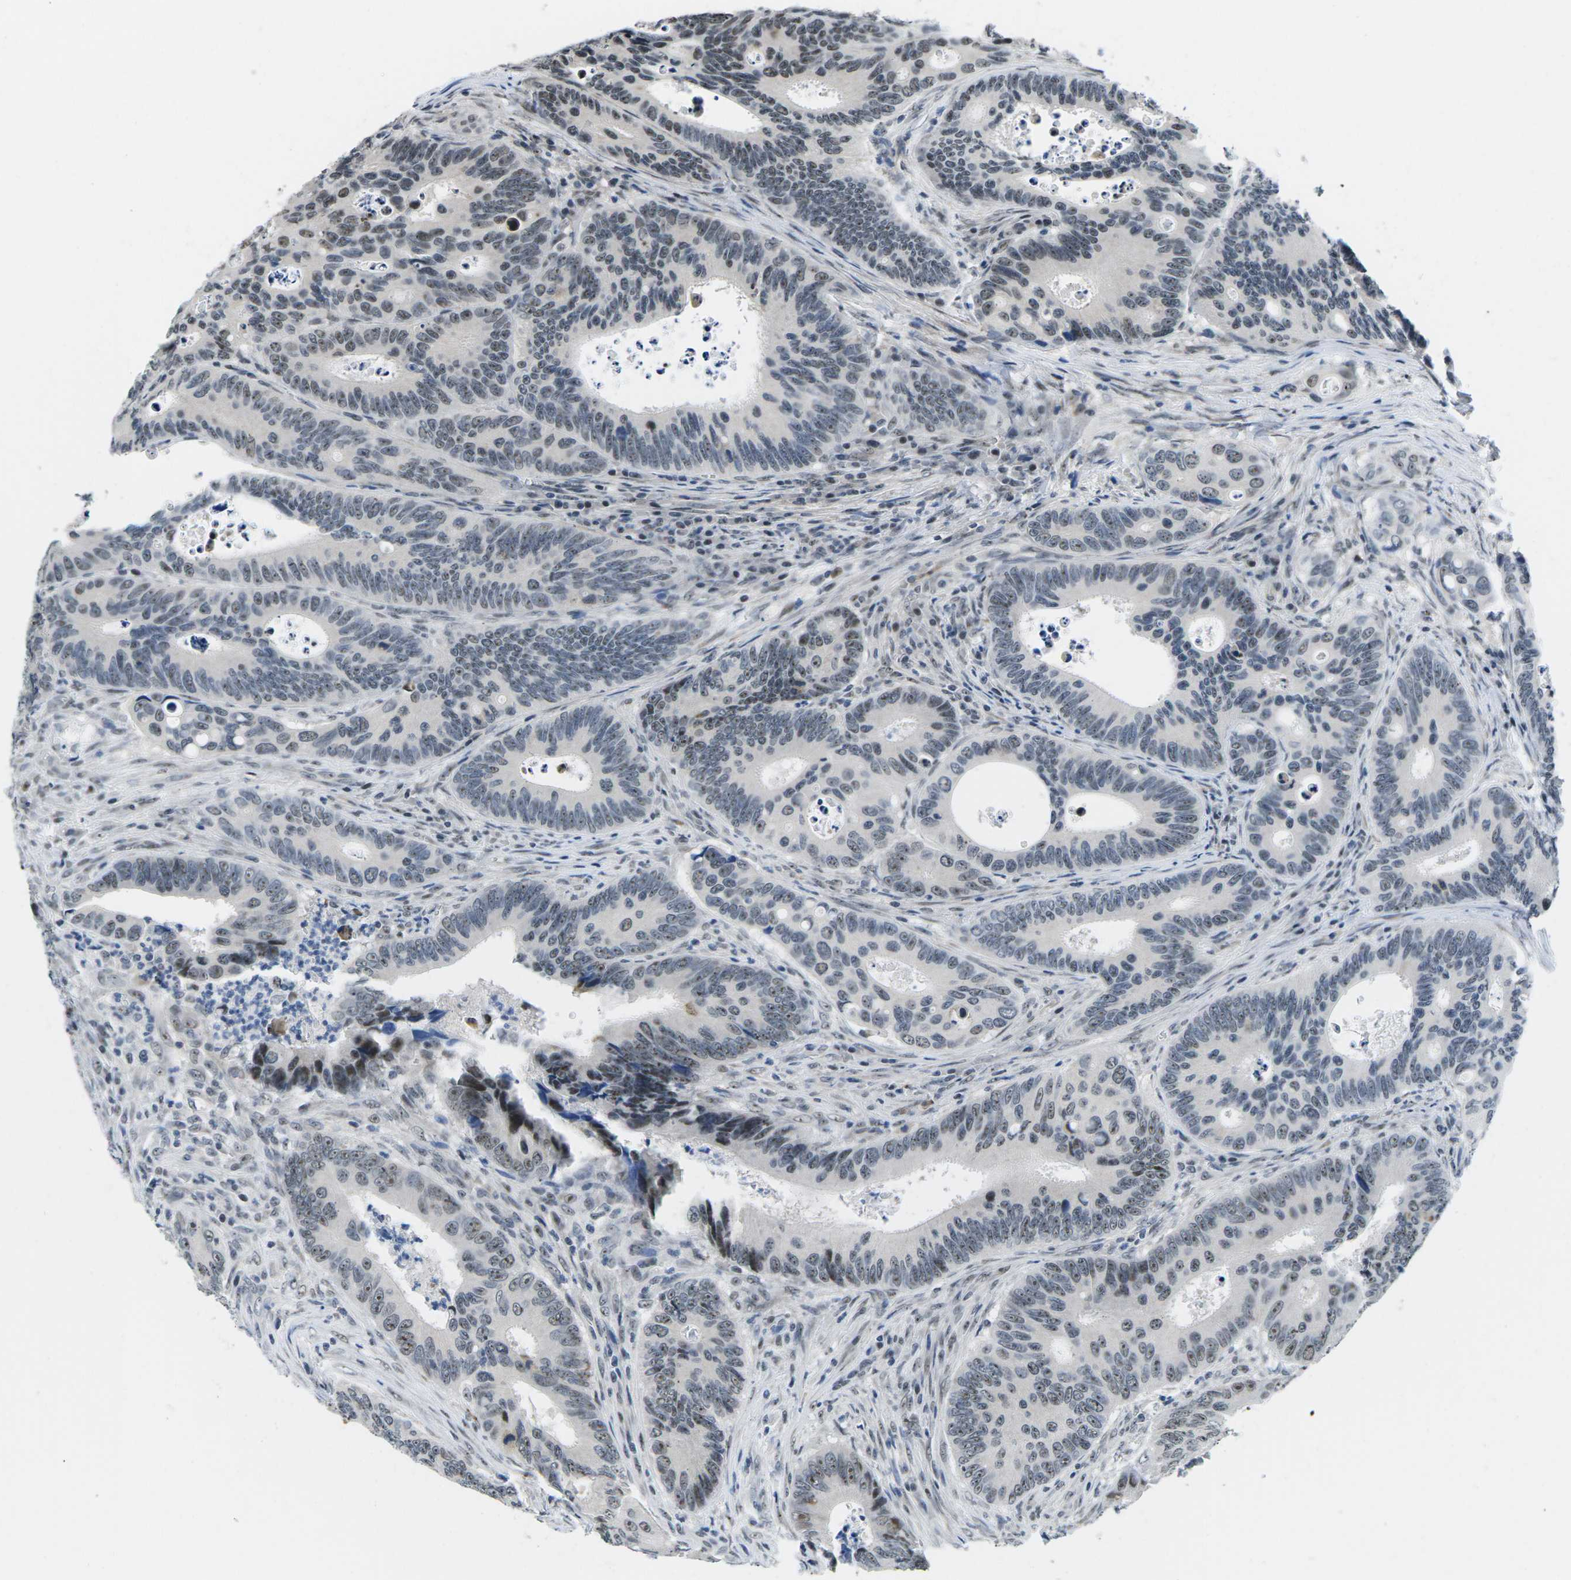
{"staining": {"intensity": "weak", "quantity": ">75%", "location": "nuclear"}, "tissue": "colorectal cancer", "cell_type": "Tumor cells", "image_type": "cancer", "snomed": [{"axis": "morphology", "description": "Inflammation, NOS"}, {"axis": "morphology", "description": "Adenocarcinoma, NOS"}, {"axis": "topography", "description": "Colon"}], "caption": "Colorectal cancer (adenocarcinoma) stained for a protein reveals weak nuclear positivity in tumor cells.", "gene": "NSRP1", "patient": {"sex": "male", "age": 72}}